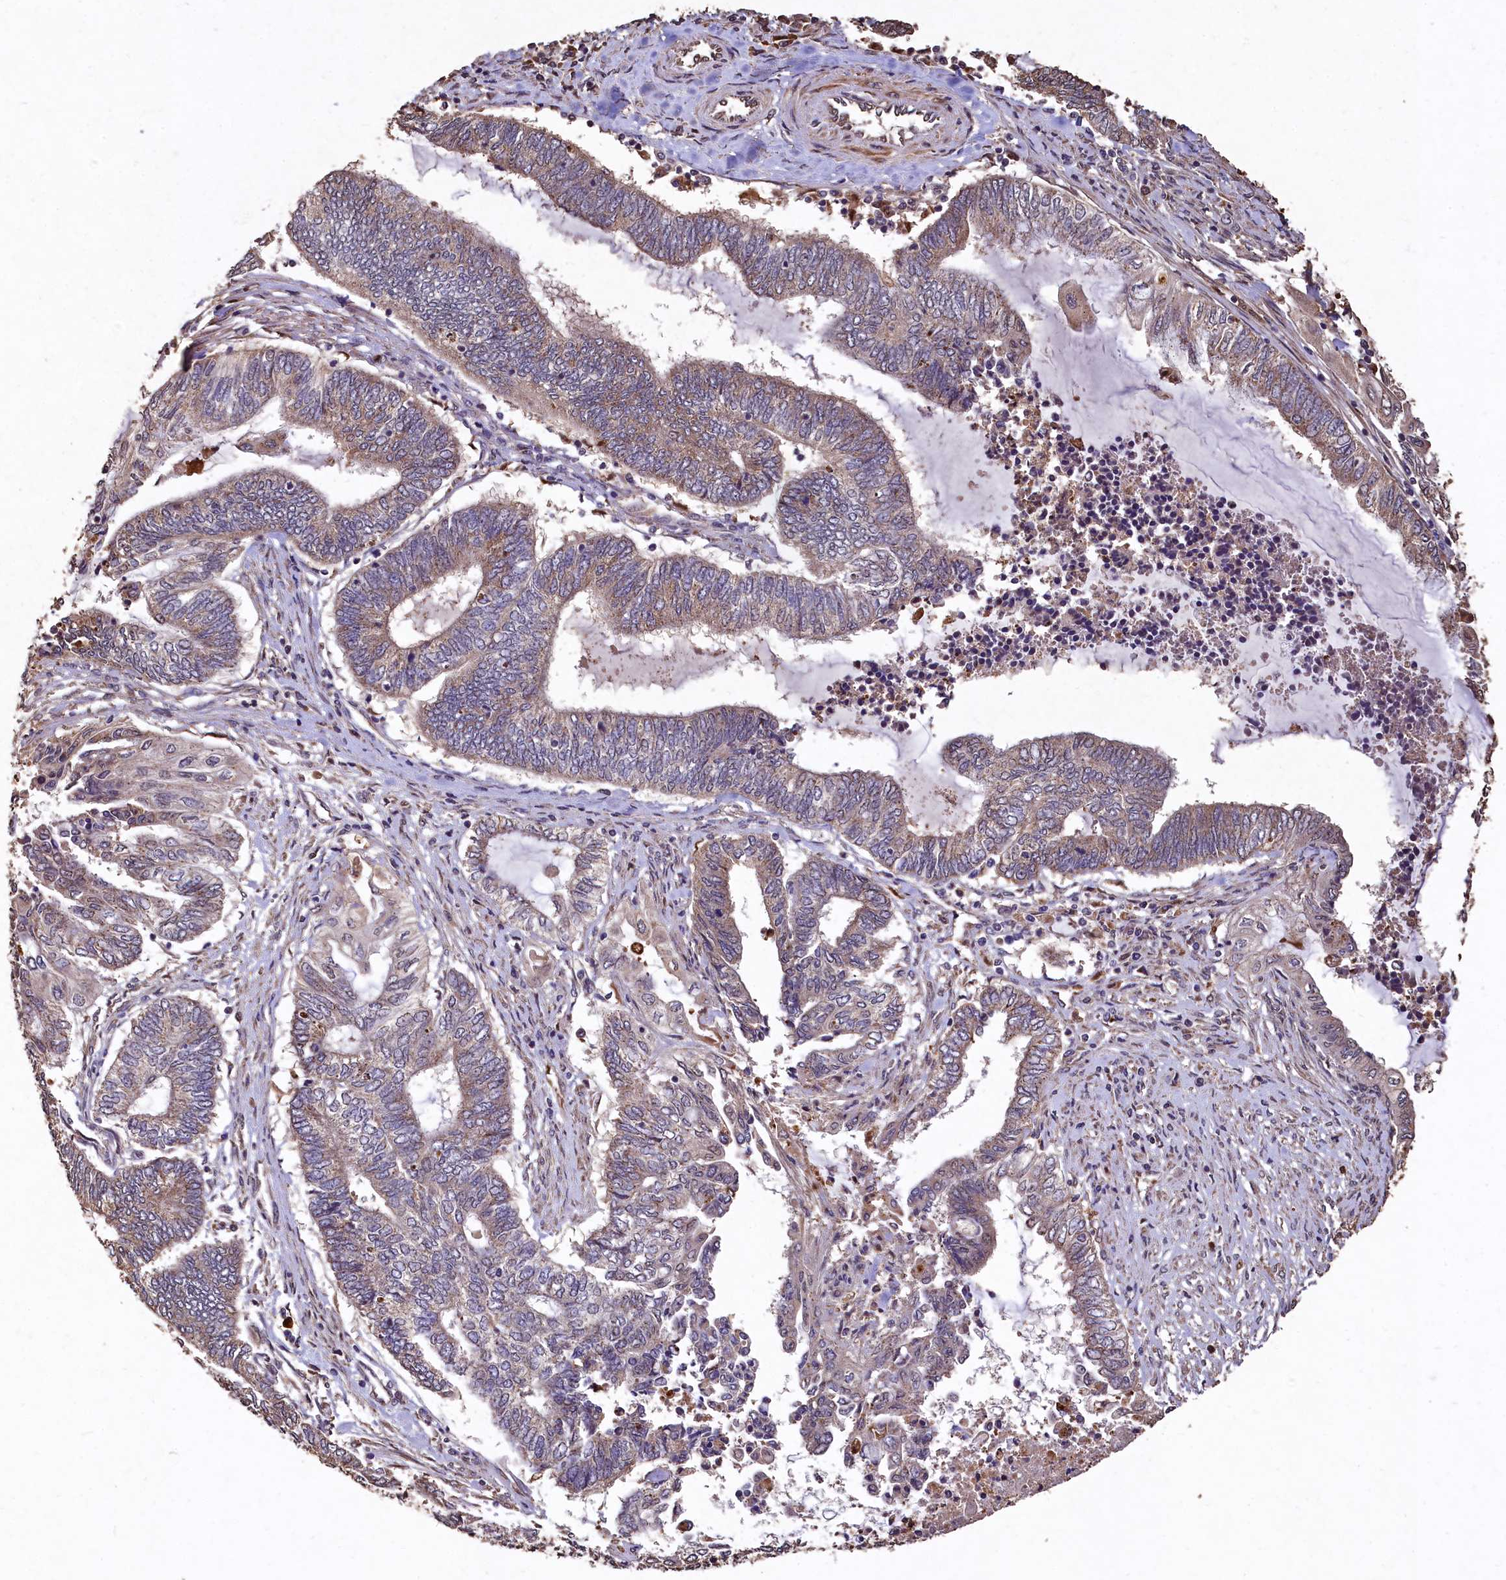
{"staining": {"intensity": "weak", "quantity": "25%-75%", "location": "cytoplasmic/membranous"}, "tissue": "endometrial cancer", "cell_type": "Tumor cells", "image_type": "cancer", "snomed": [{"axis": "morphology", "description": "Adenocarcinoma, NOS"}, {"axis": "topography", "description": "Uterus"}, {"axis": "topography", "description": "Endometrium"}], "caption": "Human endometrial cancer (adenocarcinoma) stained with a brown dye demonstrates weak cytoplasmic/membranous positive staining in approximately 25%-75% of tumor cells.", "gene": "LSM4", "patient": {"sex": "female", "age": 70}}